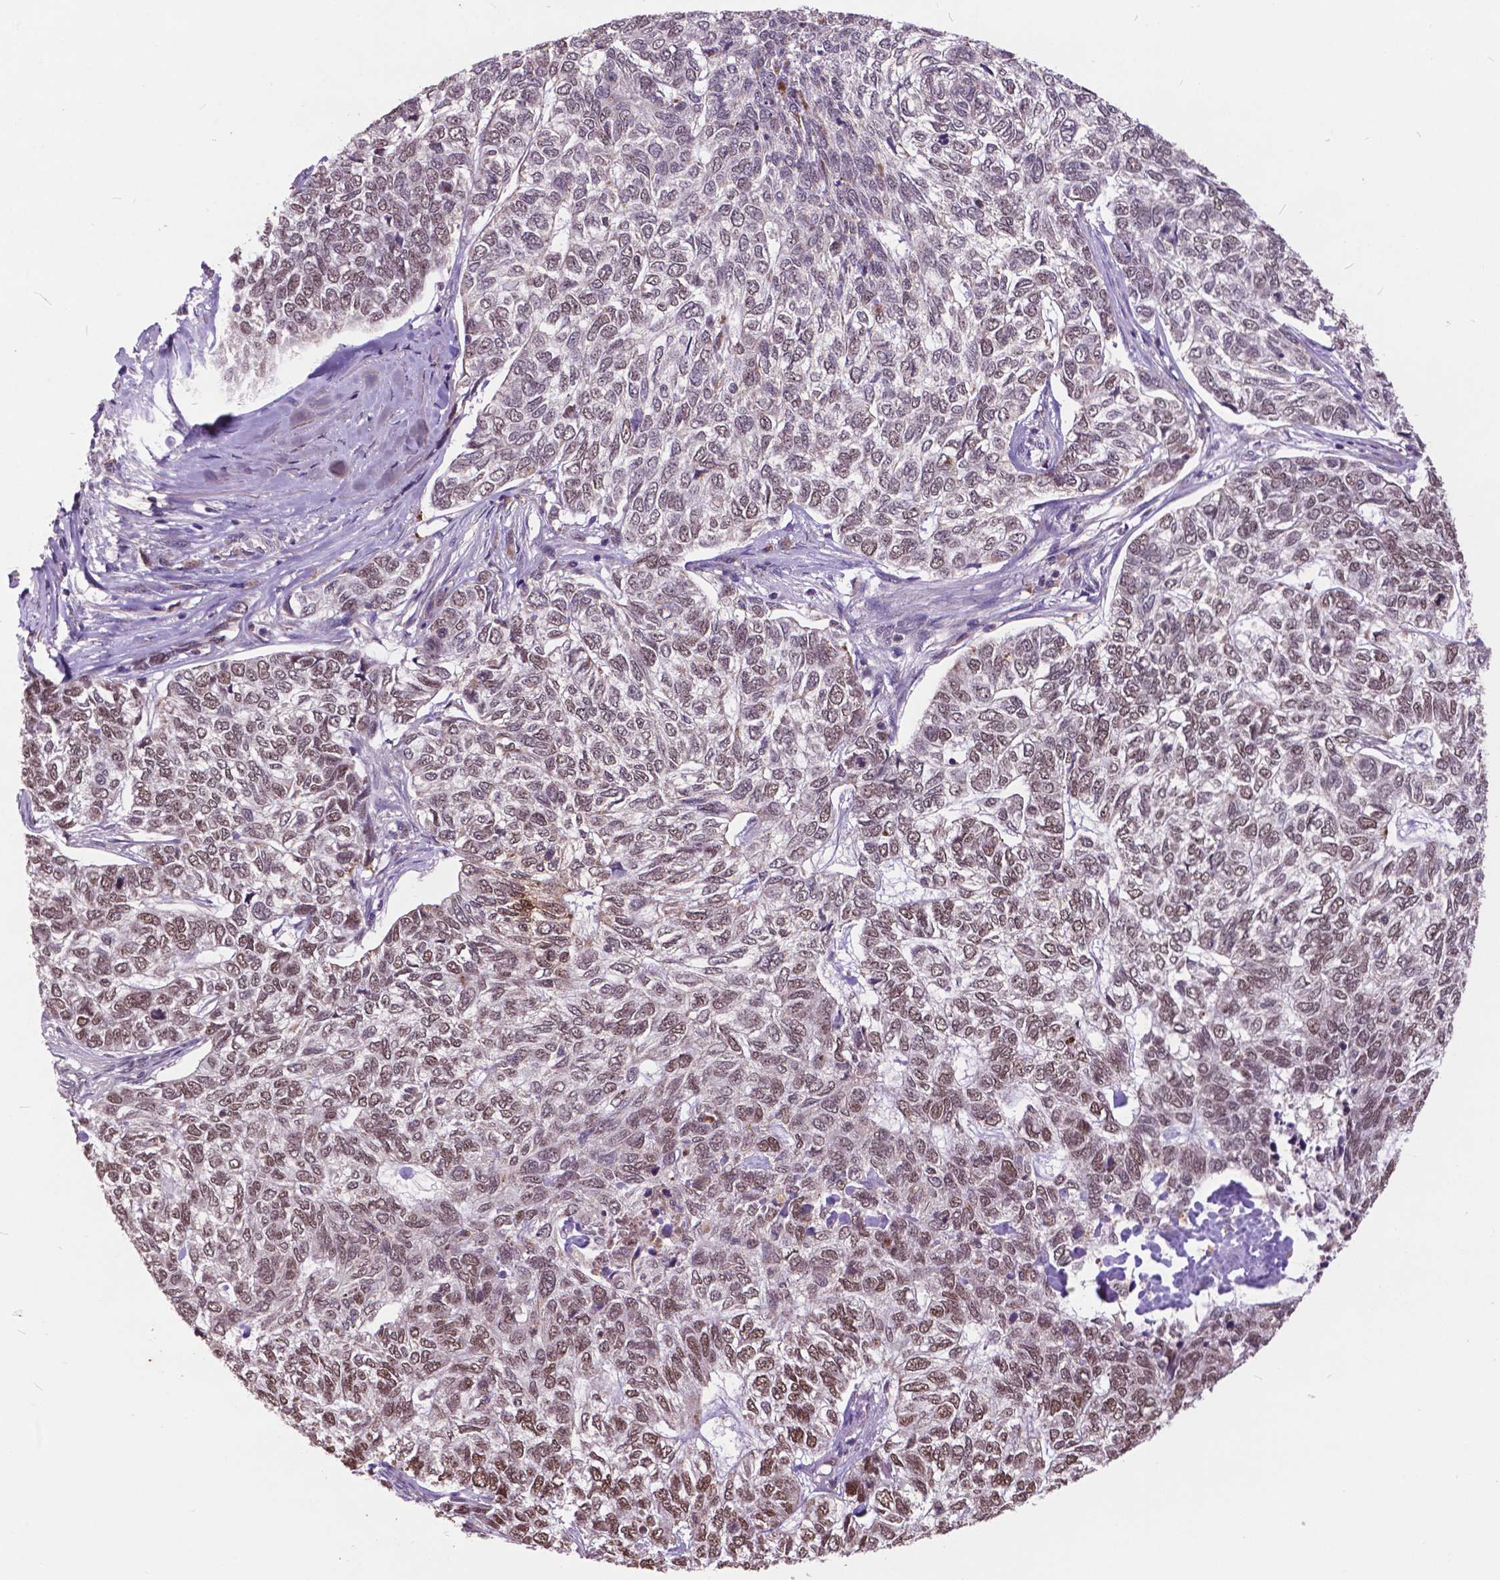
{"staining": {"intensity": "moderate", "quantity": ">75%", "location": "nuclear"}, "tissue": "skin cancer", "cell_type": "Tumor cells", "image_type": "cancer", "snomed": [{"axis": "morphology", "description": "Basal cell carcinoma"}, {"axis": "topography", "description": "Skin"}], "caption": "High-magnification brightfield microscopy of skin basal cell carcinoma stained with DAB (brown) and counterstained with hematoxylin (blue). tumor cells exhibit moderate nuclear positivity is identified in approximately>75% of cells.", "gene": "MSH2", "patient": {"sex": "female", "age": 65}}